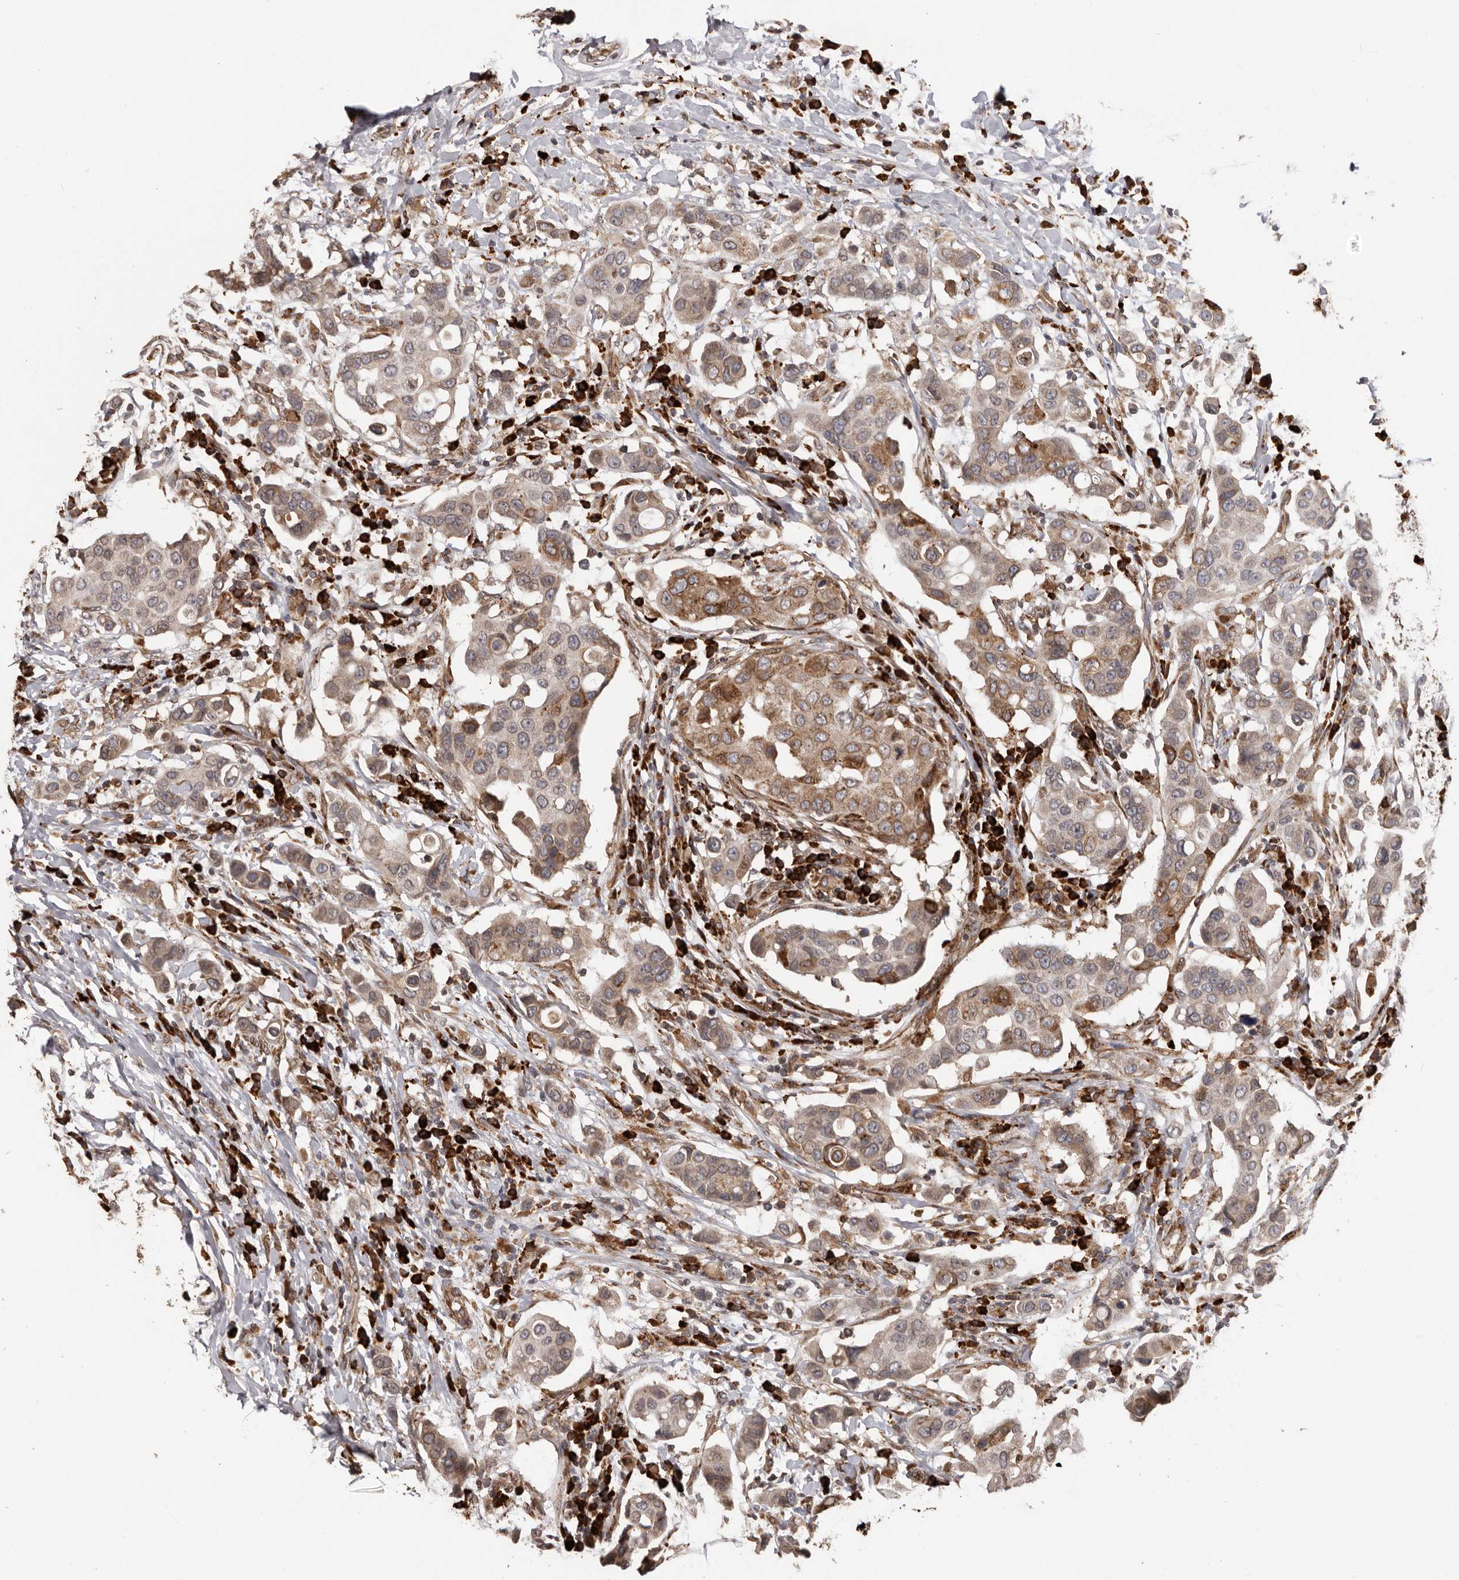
{"staining": {"intensity": "moderate", "quantity": ">75%", "location": "cytoplasmic/membranous"}, "tissue": "breast cancer", "cell_type": "Tumor cells", "image_type": "cancer", "snomed": [{"axis": "morphology", "description": "Duct carcinoma"}, {"axis": "topography", "description": "Breast"}], "caption": "Tumor cells show medium levels of moderate cytoplasmic/membranous positivity in approximately >75% of cells in human breast cancer.", "gene": "NUP43", "patient": {"sex": "female", "age": 27}}